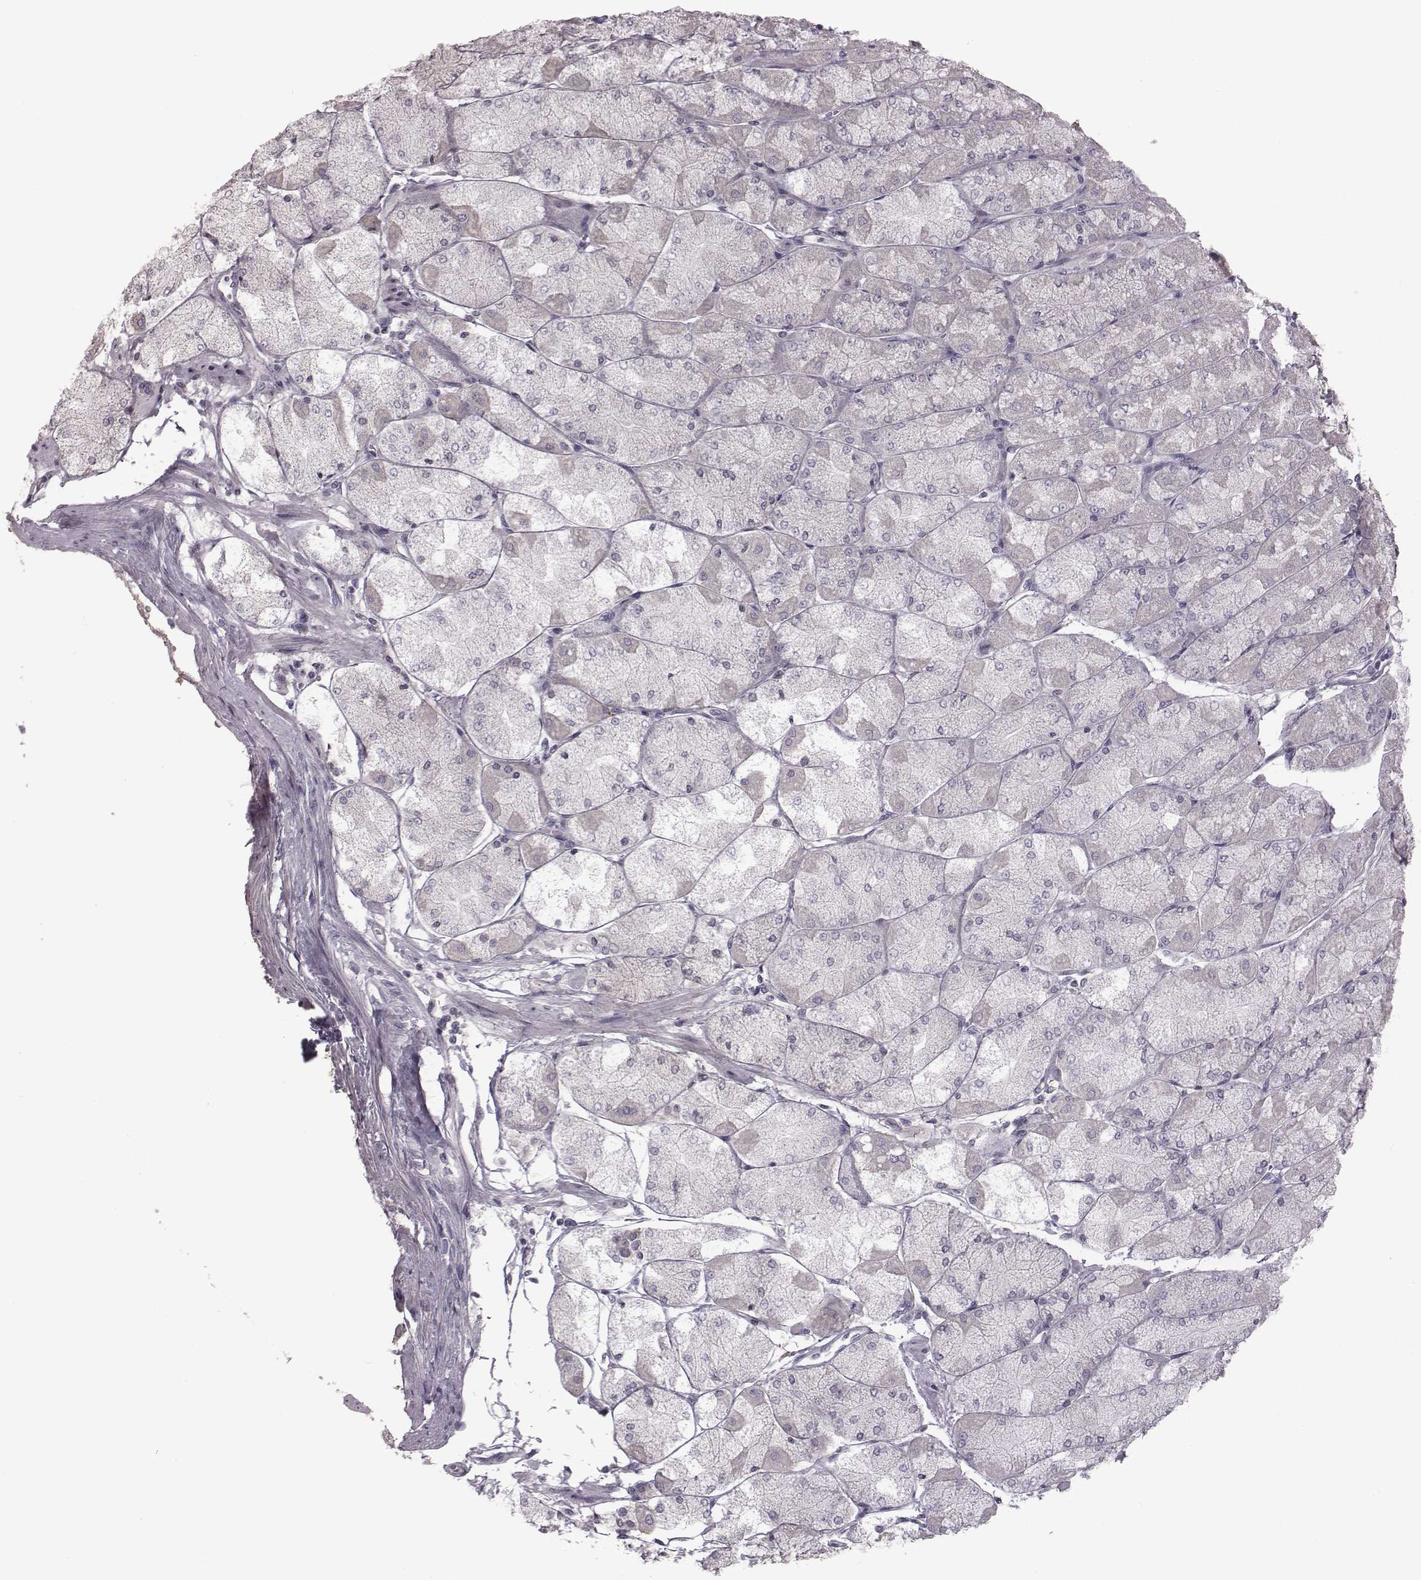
{"staining": {"intensity": "negative", "quantity": "none", "location": "none"}, "tissue": "stomach", "cell_type": "Glandular cells", "image_type": "normal", "snomed": [{"axis": "morphology", "description": "Normal tissue, NOS"}, {"axis": "topography", "description": "Stomach, upper"}], "caption": "Immunohistochemistry image of normal stomach stained for a protein (brown), which displays no positivity in glandular cells.", "gene": "BICDL1", "patient": {"sex": "male", "age": 60}}